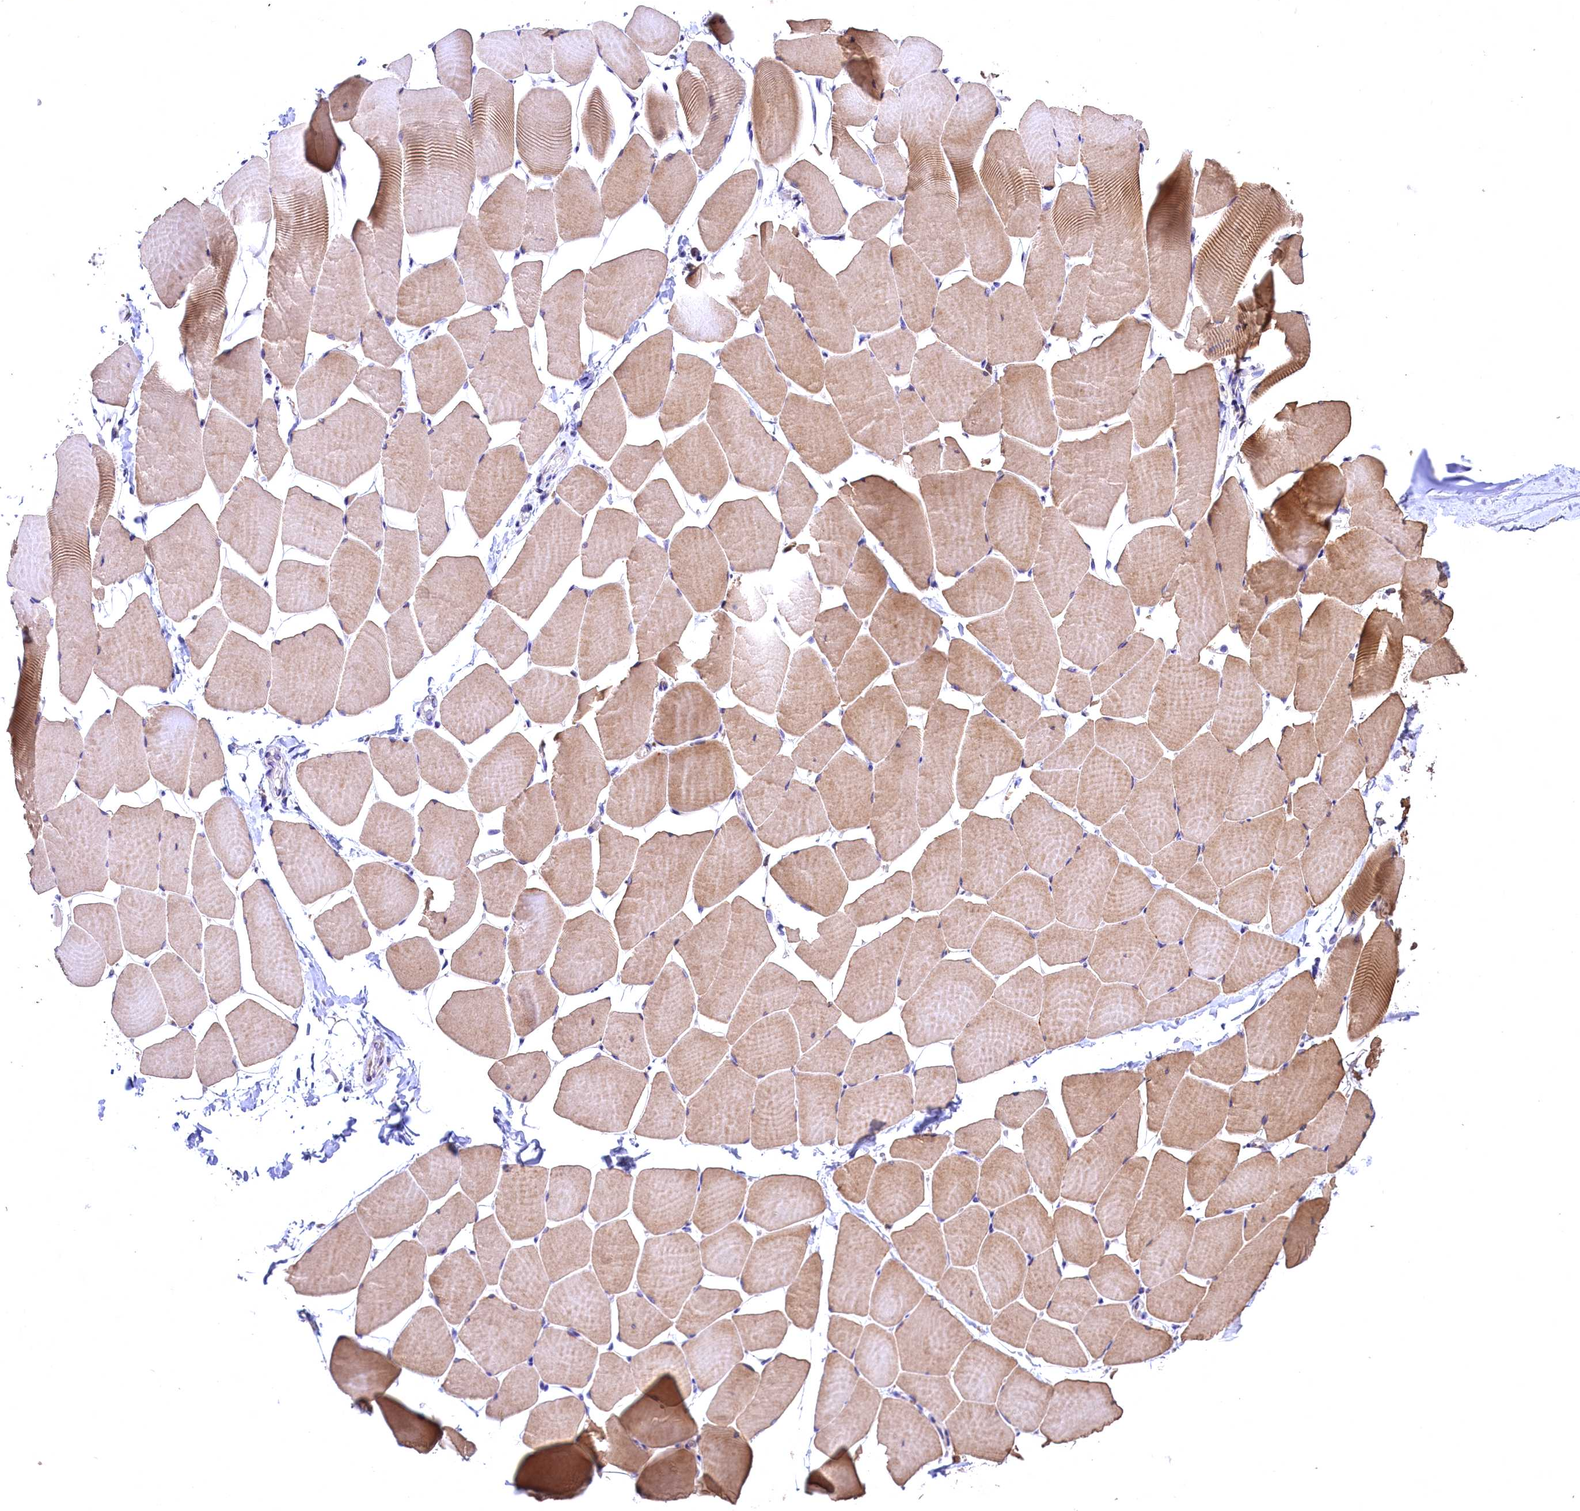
{"staining": {"intensity": "moderate", "quantity": "25%-75%", "location": "cytoplasmic/membranous"}, "tissue": "skeletal muscle", "cell_type": "Myocytes", "image_type": "normal", "snomed": [{"axis": "morphology", "description": "Normal tissue, NOS"}, {"axis": "topography", "description": "Skeletal muscle"}], "caption": "Normal skeletal muscle was stained to show a protein in brown. There is medium levels of moderate cytoplasmic/membranous positivity in approximately 25%-75% of myocytes.", "gene": "ENKD1", "patient": {"sex": "male", "age": 25}}